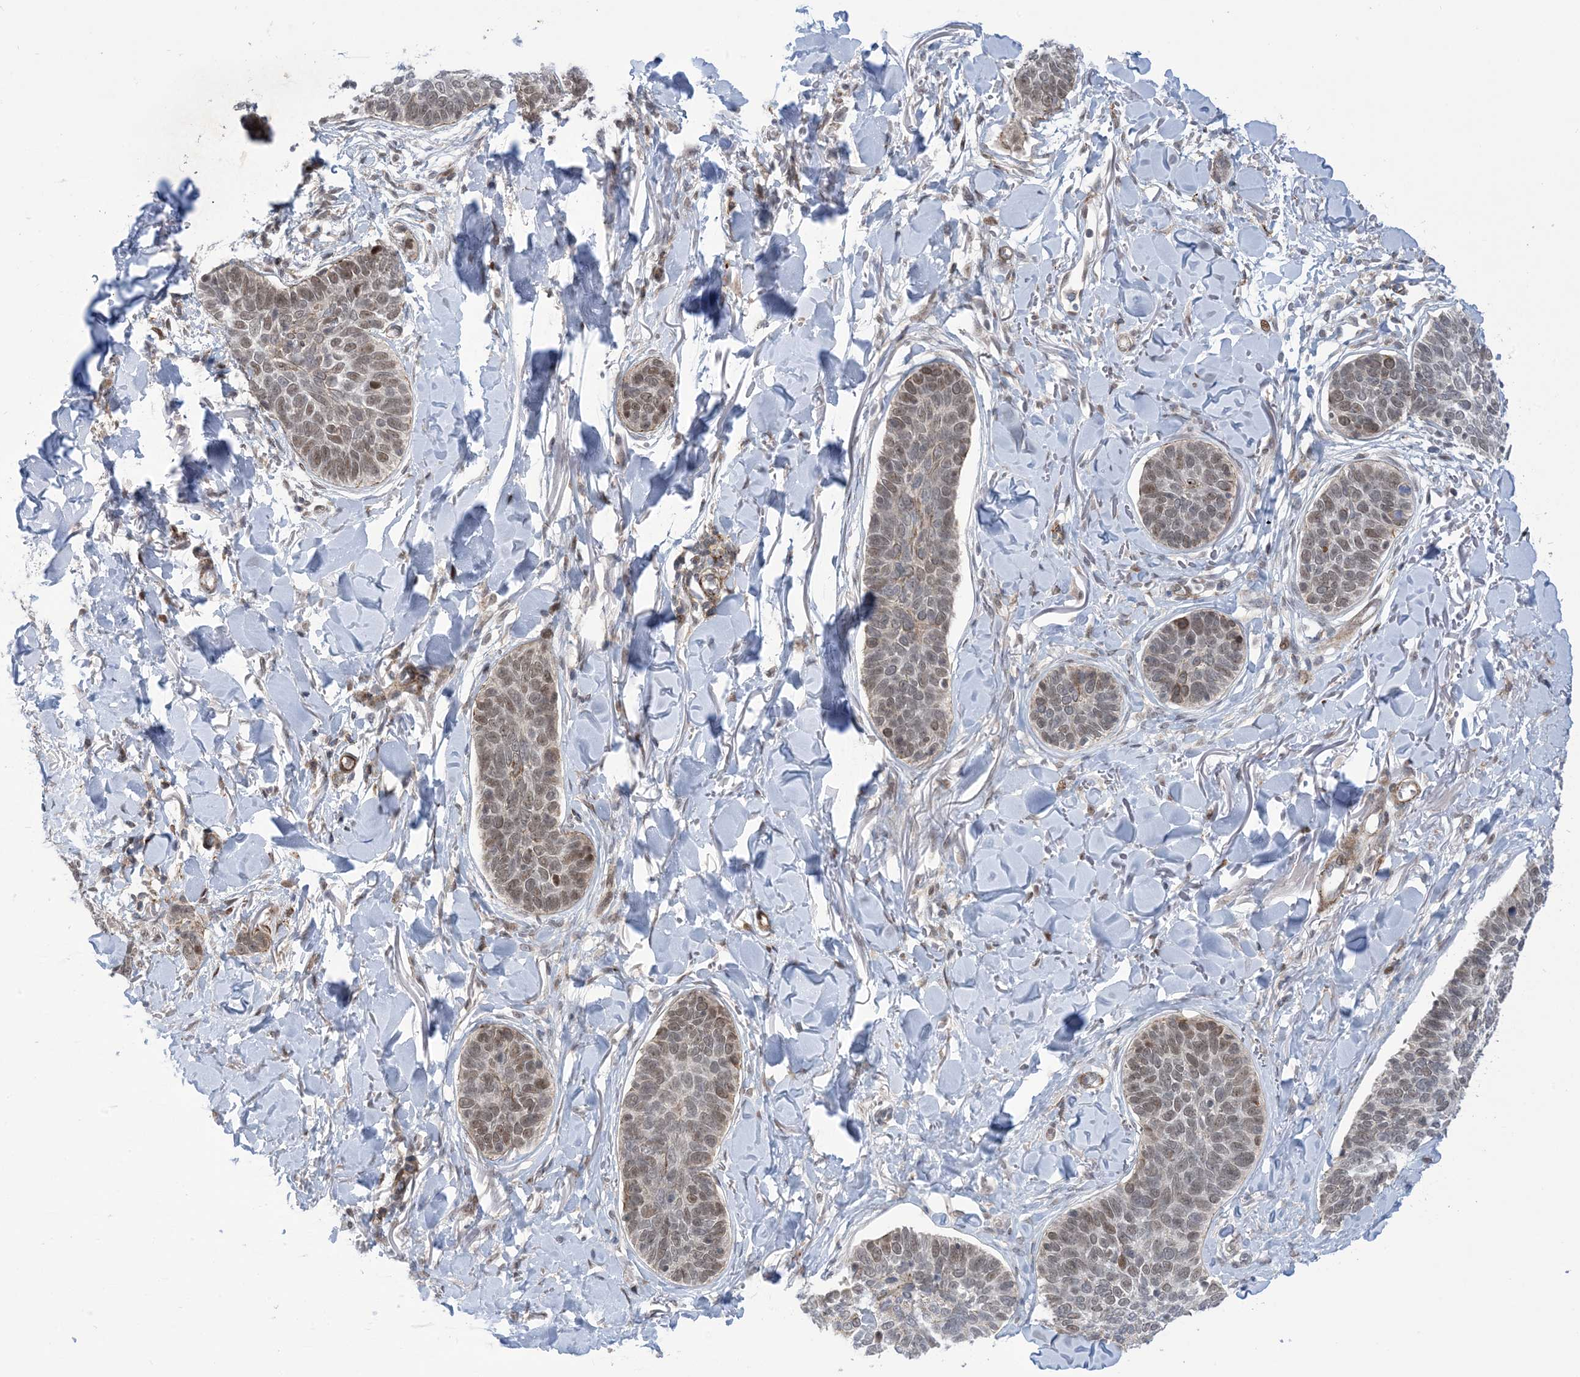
{"staining": {"intensity": "weak", "quantity": ">75%", "location": "nuclear"}, "tissue": "skin cancer", "cell_type": "Tumor cells", "image_type": "cancer", "snomed": [{"axis": "morphology", "description": "Basal cell carcinoma"}, {"axis": "topography", "description": "Skin"}], "caption": "Protein analysis of skin cancer (basal cell carcinoma) tissue demonstrates weak nuclear positivity in about >75% of tumor cells.", "gene": "ZNF8", "patient": {"sex": "male", "age": 85}}